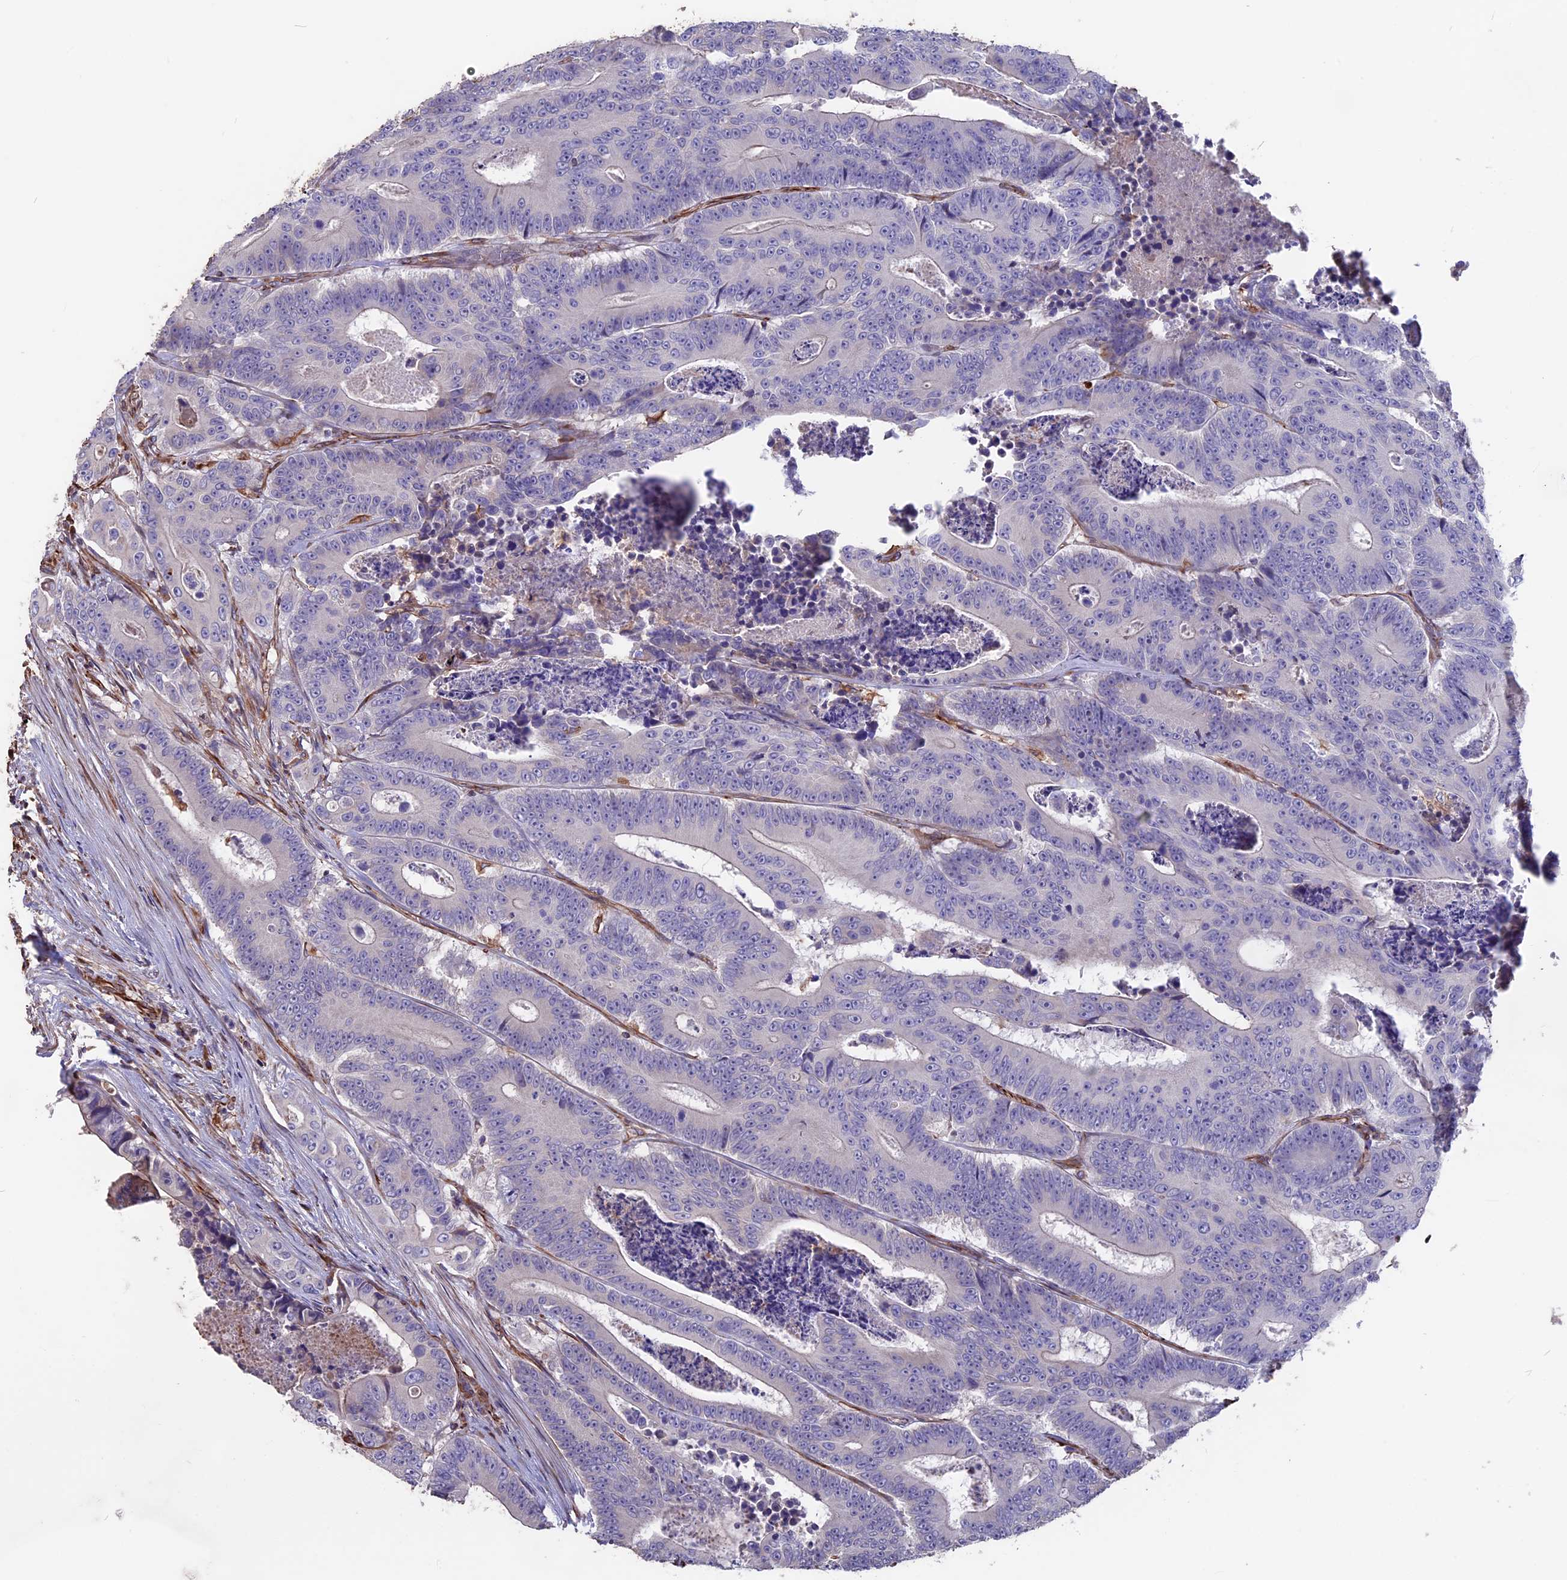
{"staining": {"intensity": "negative", "quantity": "none", "location": "none"}, "tissue": "colorectal cancer", "cell_type": "Tumor cells", "image_type": "cancer", "snomed": [{"axis": "morphology", "description": "Adenocarcinoma, NOS"}, {"axis": "topography", "description": "Colon"}], "caption": "Immunohistochemistry histopathology image of human colorectal cancer stained for a protein (brown), which exhibits no expression in tumor cells. (DAB immunohistochemistry (IHC) with hematoxylin counter stain).", "gene": "SEH1L", "patient": {"sex": "male", "age": 83}}